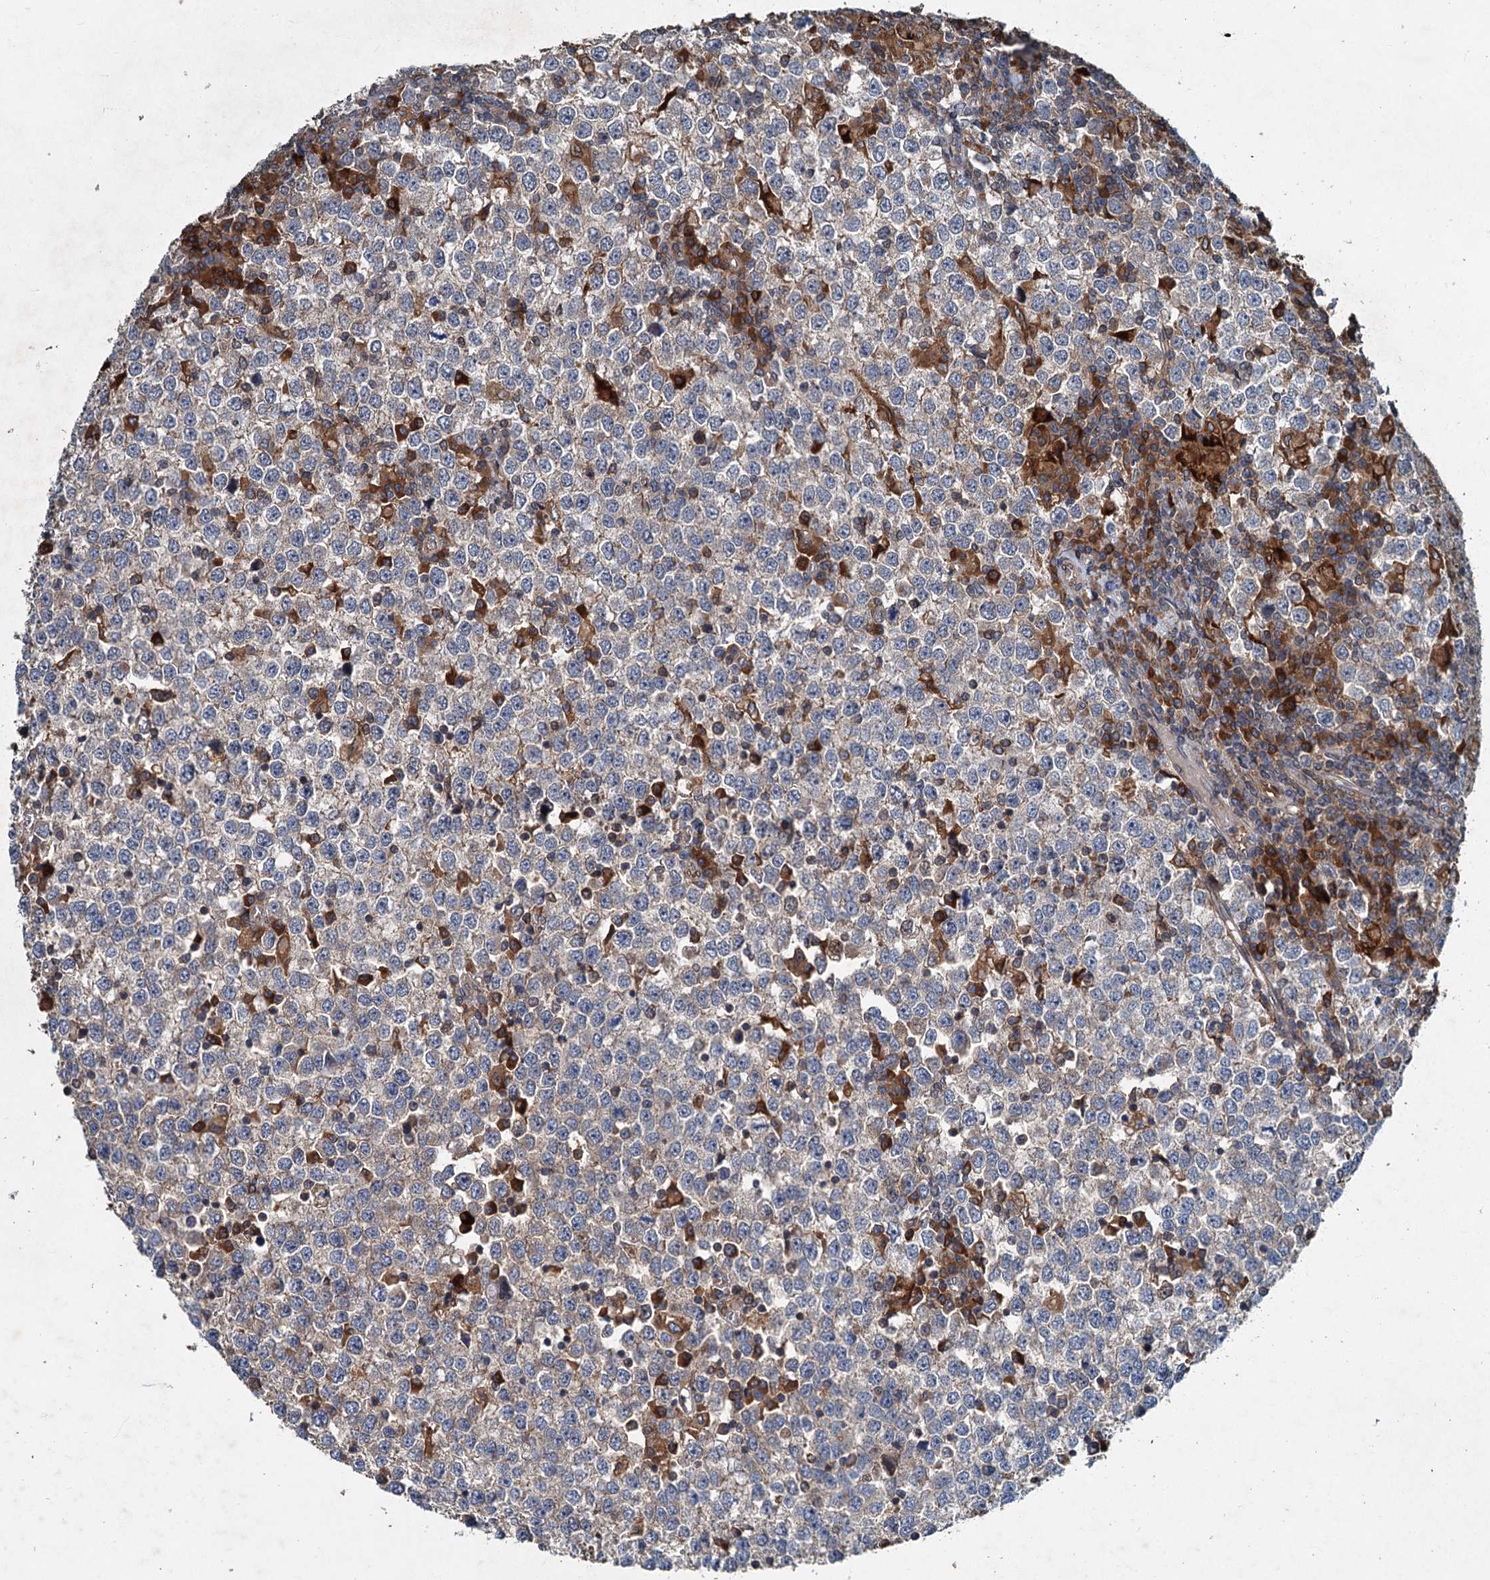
{"staining": {"intensity": "negative", "quantity": "none", "location": "none"}, "tissue": "testis cancer", "cell_type": "Tumor cells", "image_type": "cancer", "snomed": [{"axis": "morphology", "description": "Seminoma, NOS"}, {"axis": "topography", "description": "Testis"}], "caption": "Immunohistochemistry image of neoplastic tissue: seminoma (testis) stained with DAB (3,3'-diaminobenzidine) demonstrates no significant protein expression in tumor cells. (Immunohistochemistry (ihc), brightfield microscopy, high magnification).", "gene": "TAPBPL", "patient": {"sex": "male", "age": 65}}